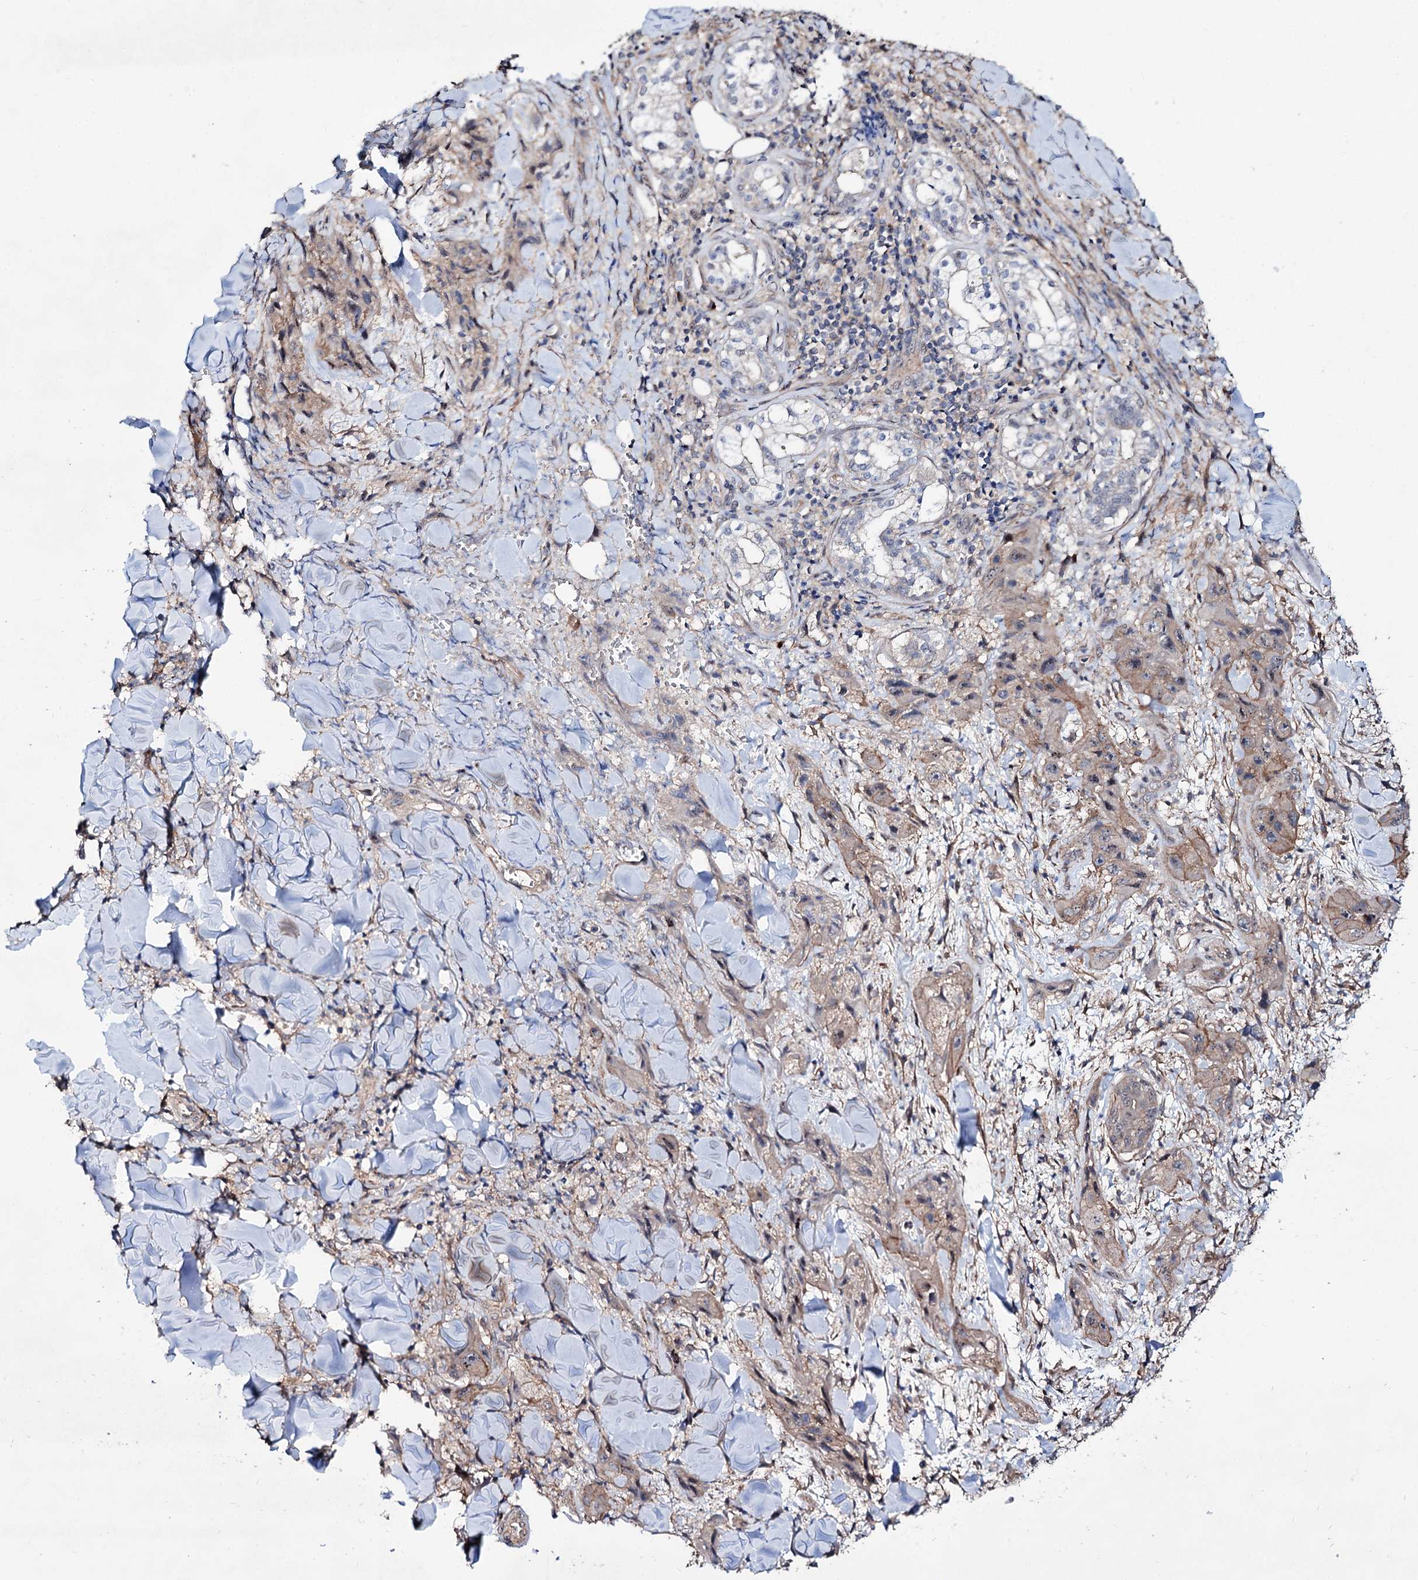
{"staining": {"intensity": "weak", "quantity": ">75%", "location": "cytoplasmic/membranous"}, "tissue": "skin cancer", "cell_type": "Tumor cells", "image_type": "cancer", "snomed": [{"axis": "morphology", "description": "Squamous cell carcinoma, NOS"}, {"axis": "topography", "description": "Skin"}, {"axis": "topography", "description": "Subcutis"}], "caption": "Skin cancer (squamous cell carcinoma) stained with DAB (3,3'-diaminobenzidine) immunohistochemistry shows low levels of weak cytoplasmic/membranous positivity in about >75% of tumor cells.", "gene": "SEC24A", "patient": {"sex": "male", "age": 73}}